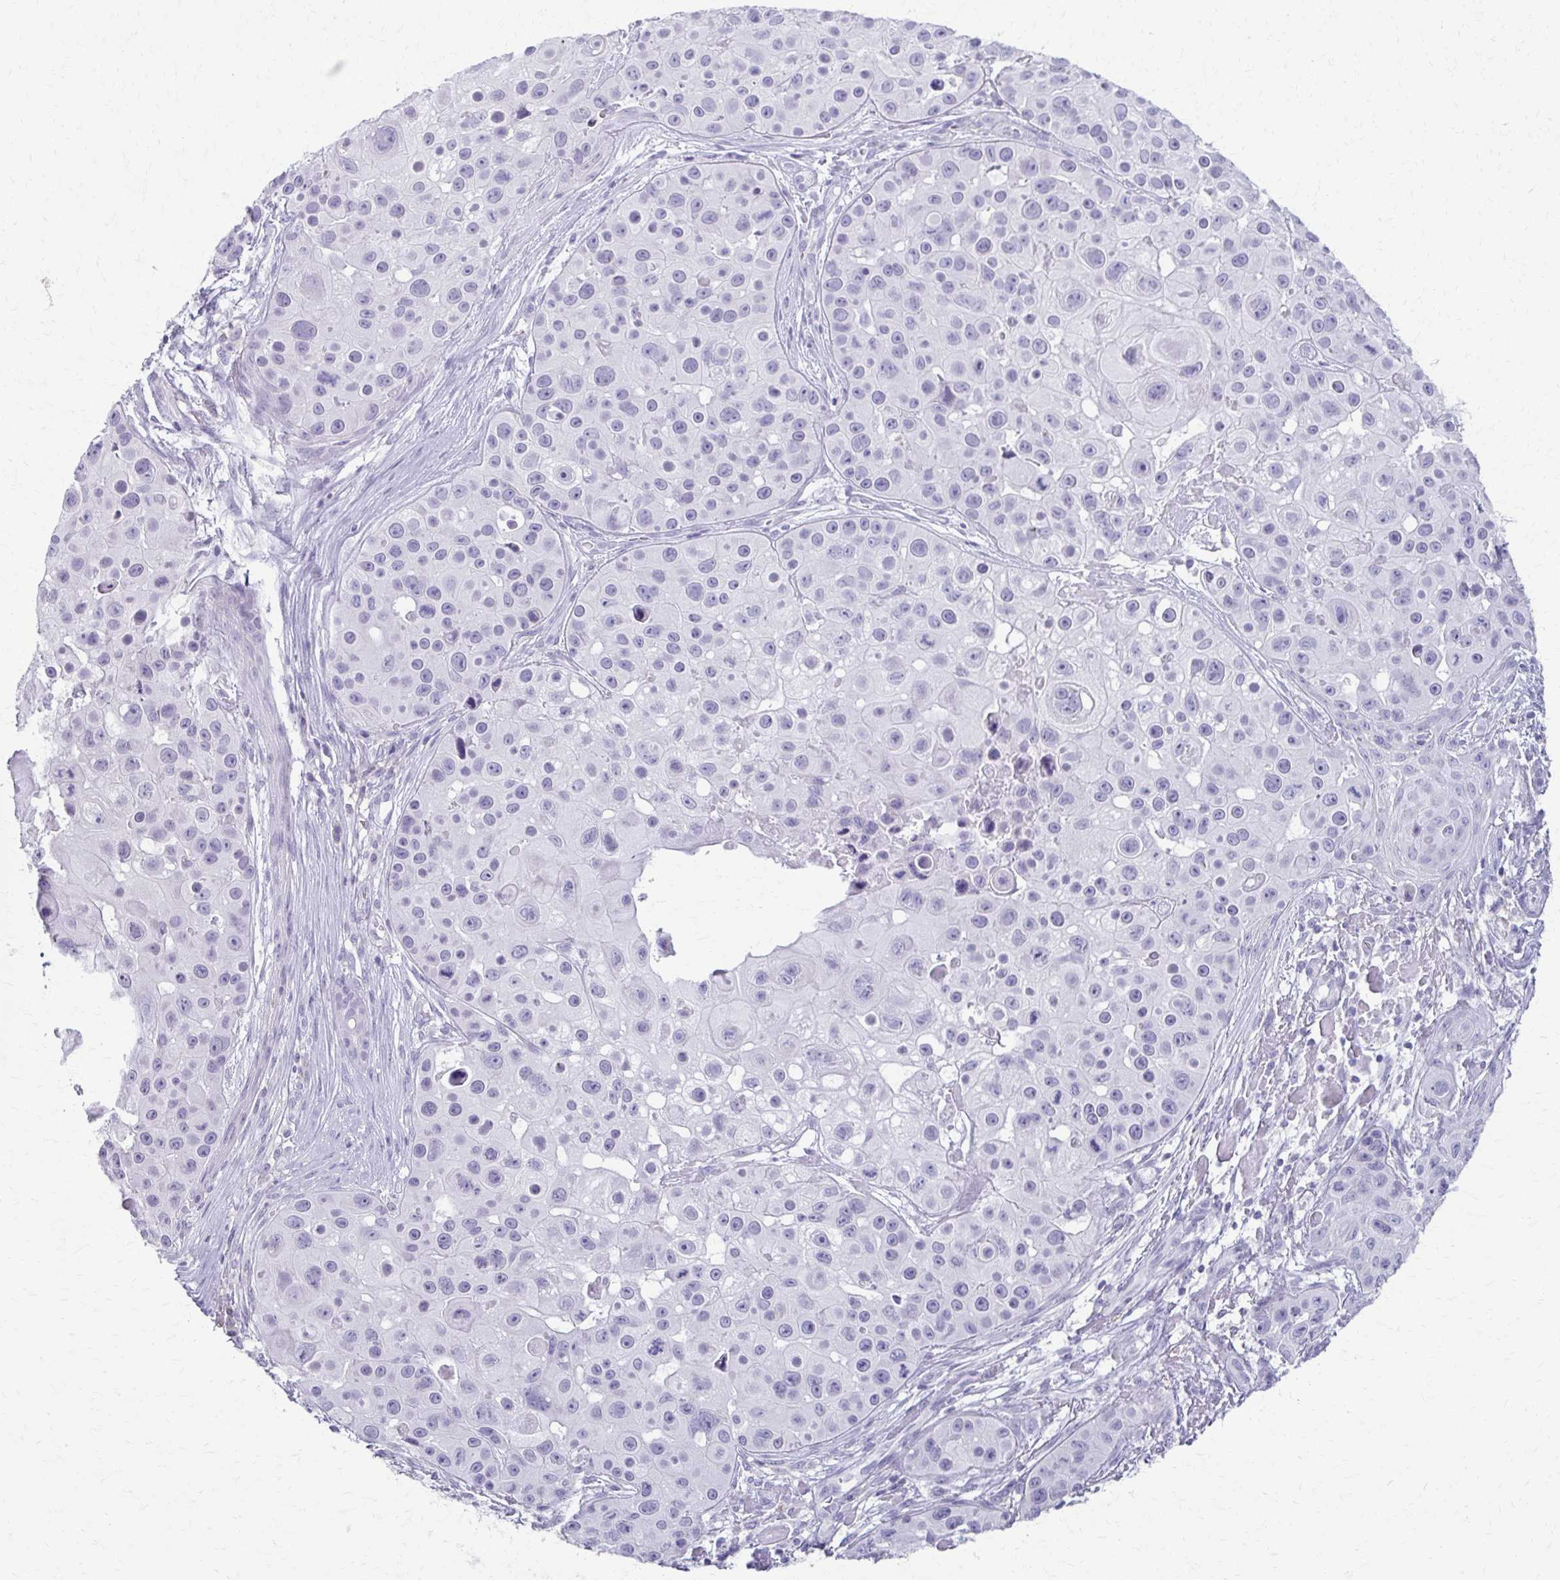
{"staining": {"intensity": "negative", "quantity": "none", "location": "none"}, "tissue": "skin cancer", "cell_type": "Tumor cells", "image_type": "cancer", "snomed": [{"axis": "morphology", "description": "Squamous cell carcinoma, NOS"}, {"axis": "topography", "description": "Skin"}], "caption": "Skin cancer stained for a protein using IHC reveals no positivity tumor cells.", "gene": "FCGR2B", "patient": {"sex": "male", "age": 92}}